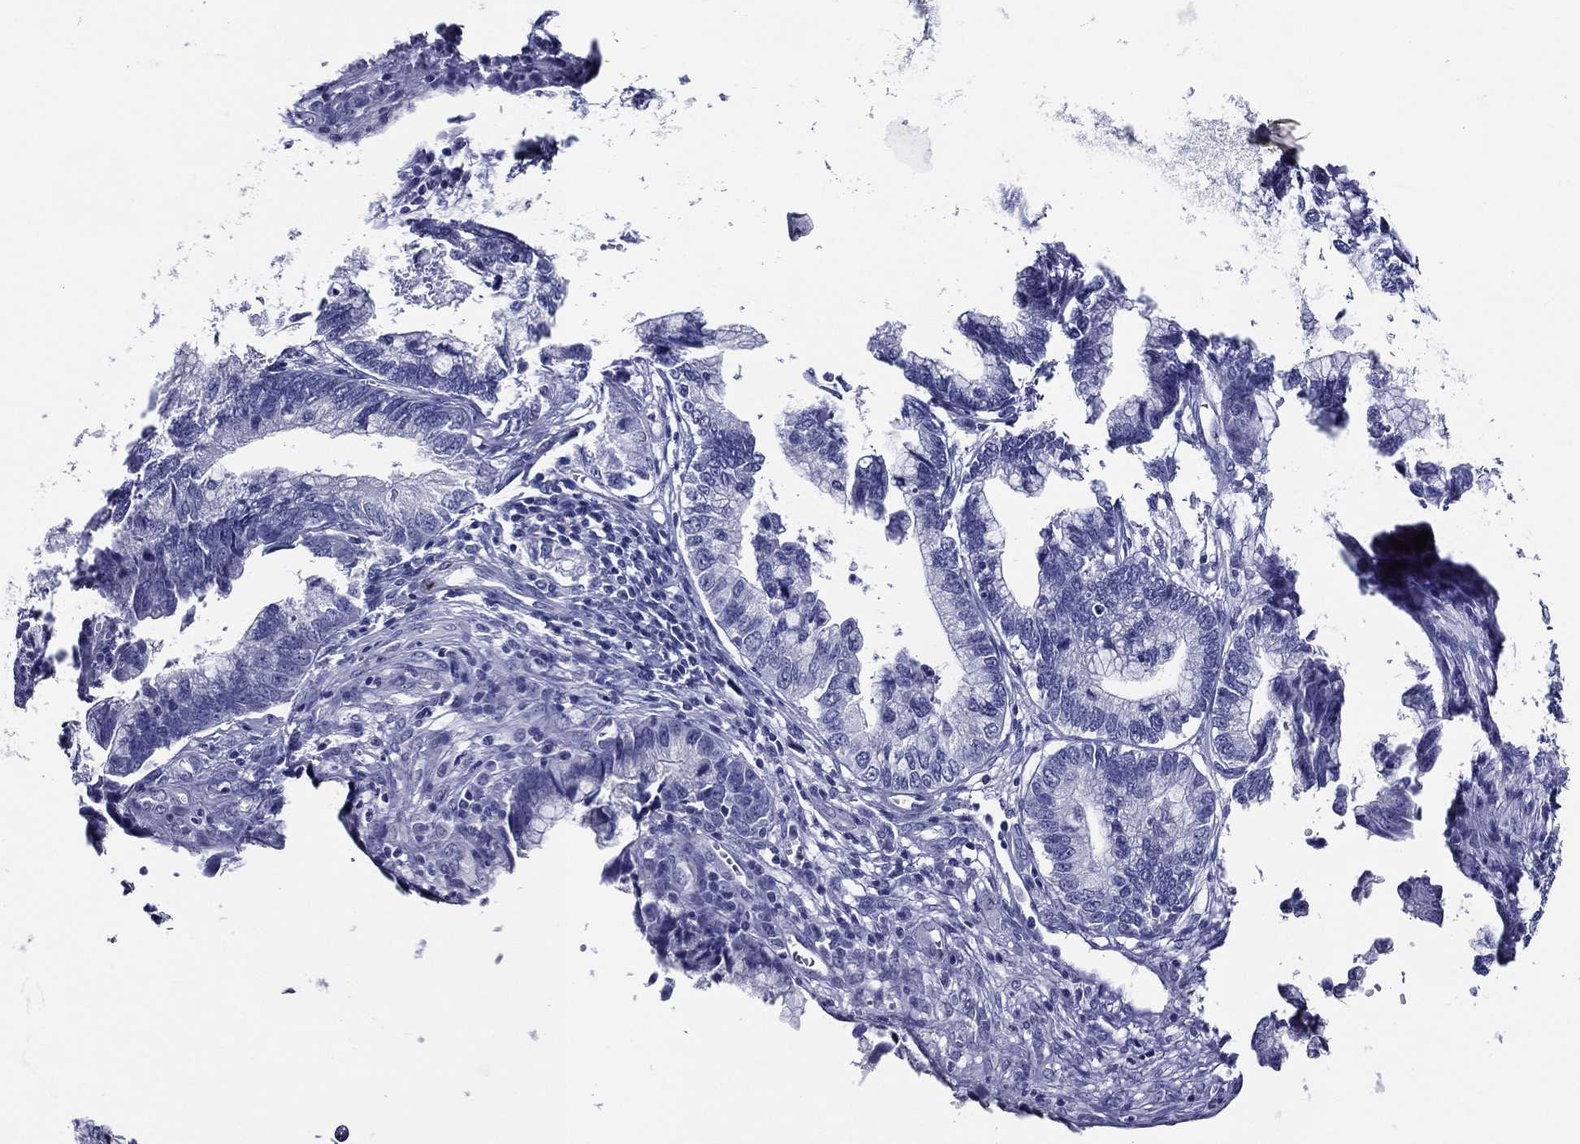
{"staining": {"intensity": "negative", "quantity": "none", "location": "none"}, "tissue": "cervical cancer", "cell_type": "Tumor cells", "image_type": "cancer", "snomed": [{"axis": "morphology", "description": "Adenocarcinoma, NOS"}, {"axis": "topography", "description": "Cervix"}], "caption": "Tumor cells are negative for protein expression in human cervical cancer (adenocarcinoma).", "gene": "ACE2", "patient": {"sex": "female", "age": 44}}